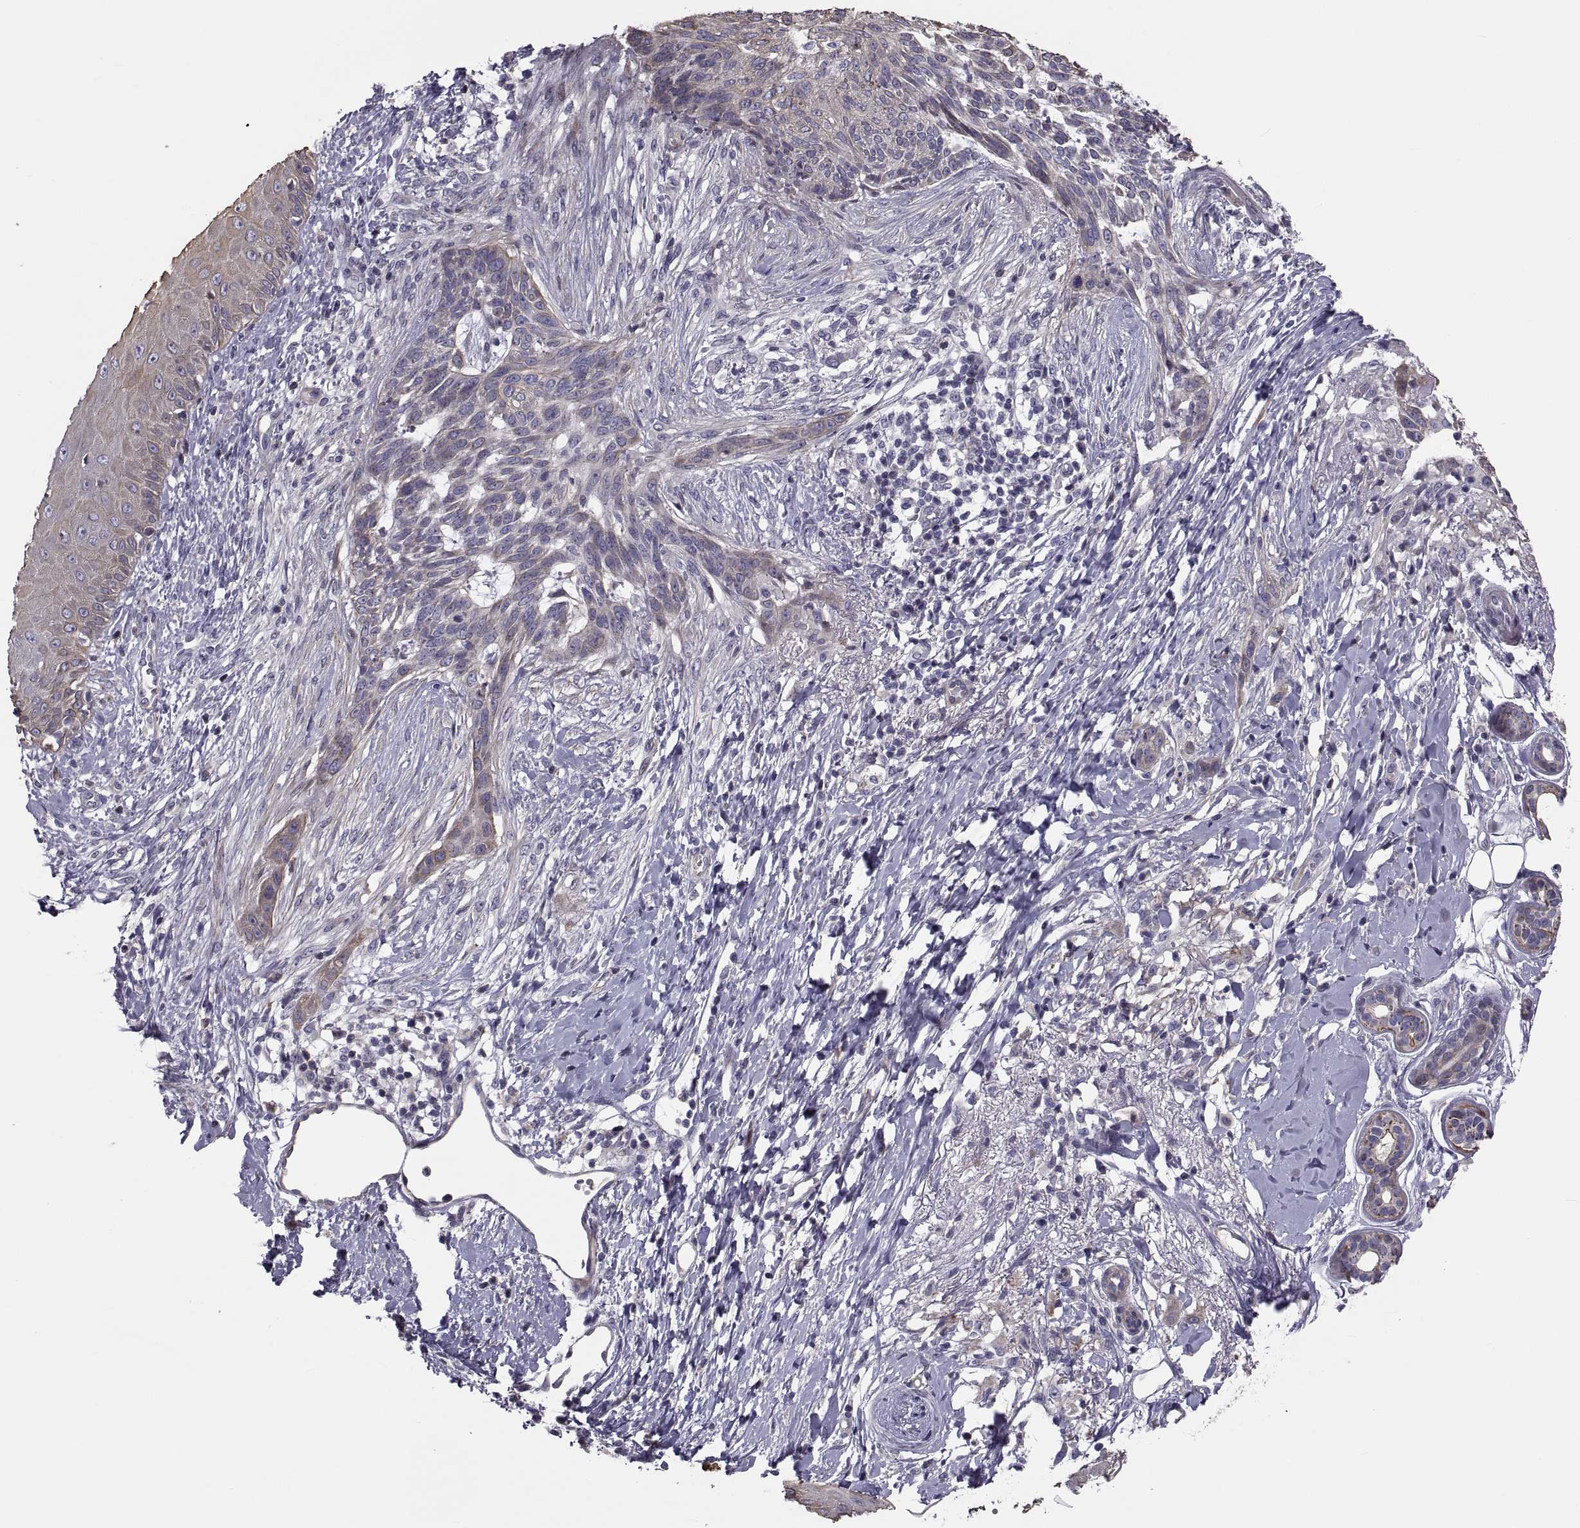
{"staining": {"intensity": "moderate", "quantity": "<25%", "location": "cytoplasmic/membranous"}, "tissue": "skin cancer", "cell_type": "Tumor cells", "image_type": "cancer", "snomed": [{"axis": "morphology", "description": "Normal tissue, NOS"}, {"axis": "morphology", "description": "Basal cell carcinoma"}, {"axis": "topography", "description": "Skin"}], "caption": "Immunohistochemical staining of skin cancer shows moderate cytoplasmic/membranous protein expression in about <25% of tumor cells. Ihc stains the protein of interest in brown and the nuclei are stained blue.", "gene": "ANO1", "patient": {"sex": "male", "age": 84}}